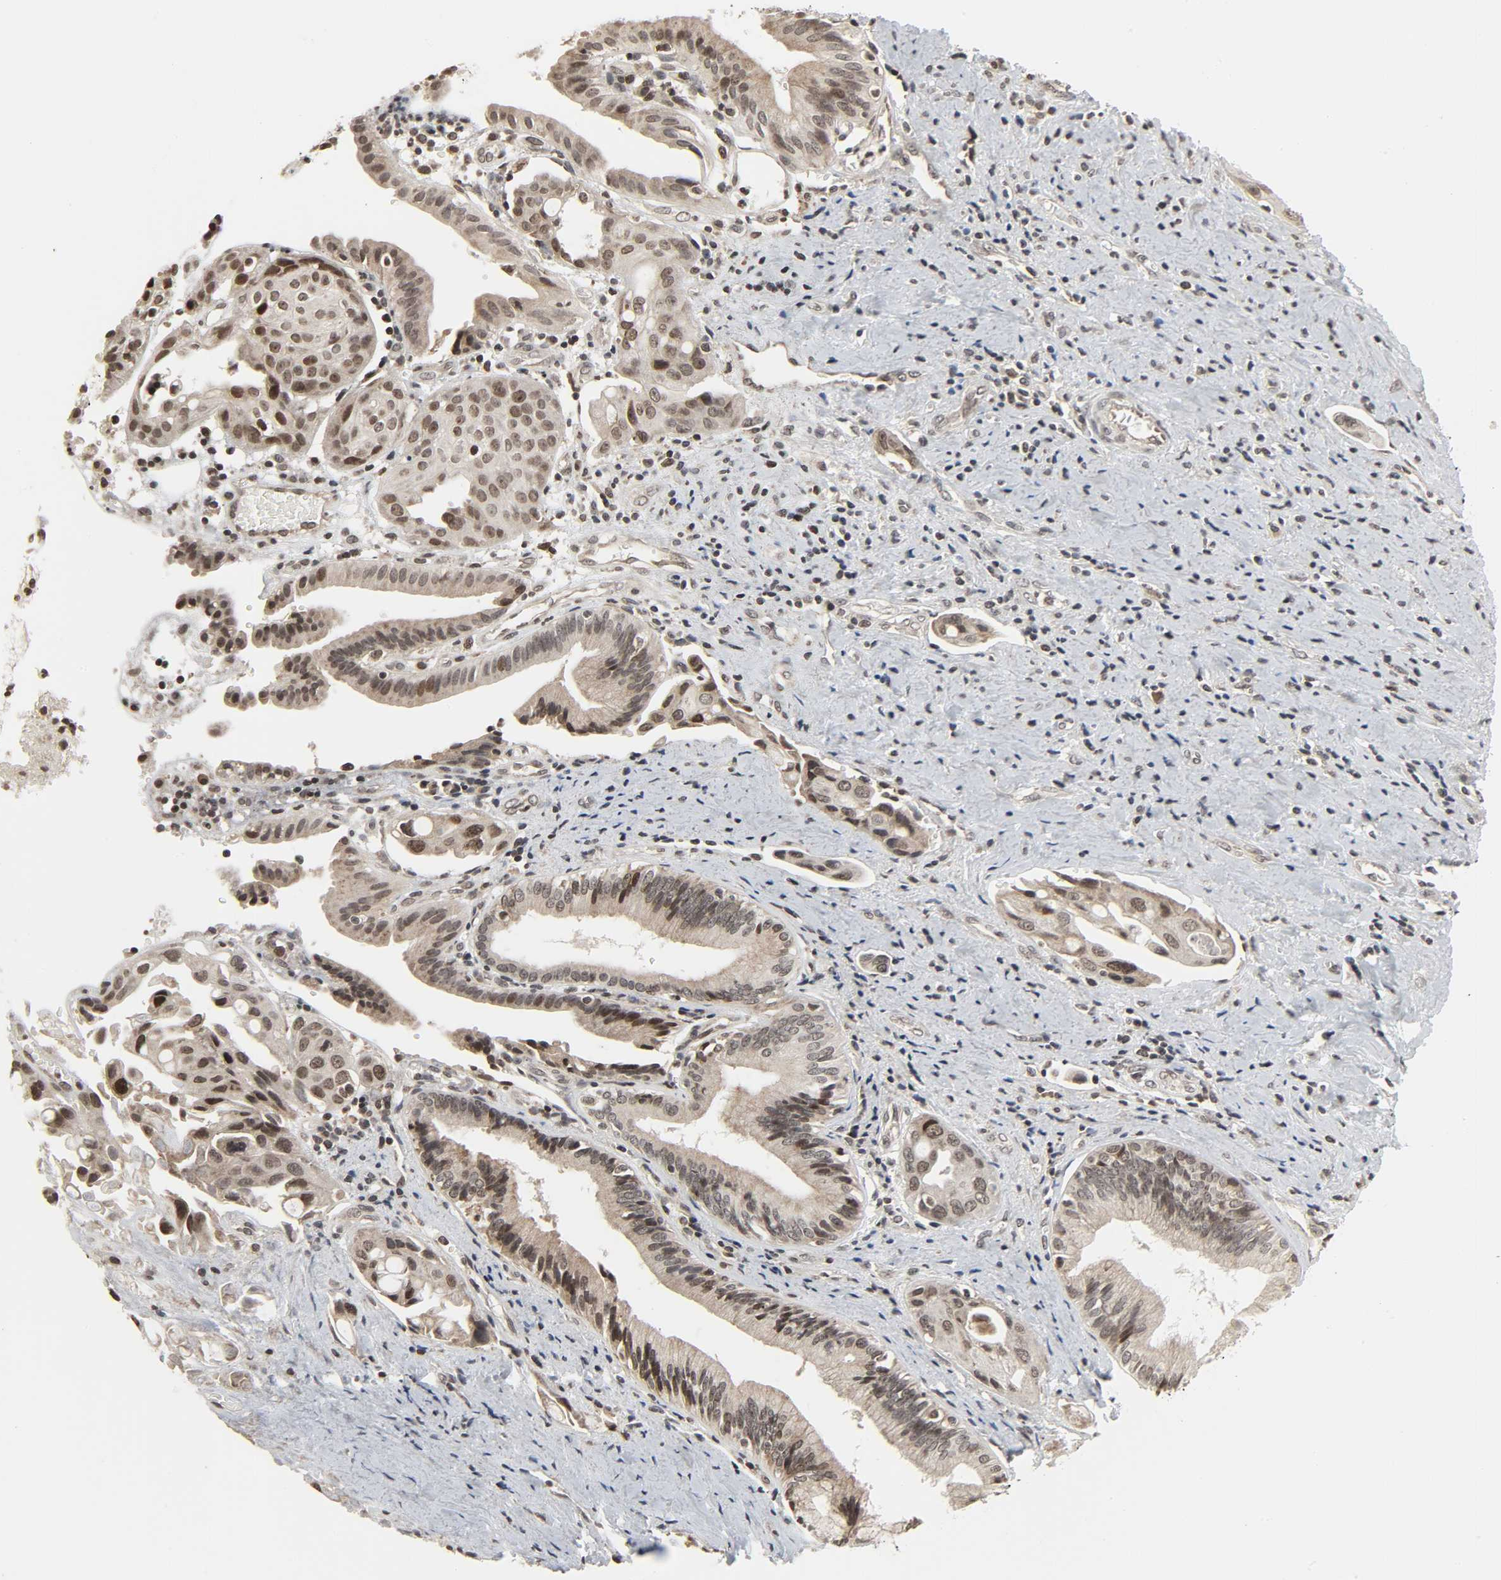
{"staining": {"intensity": "moderate", "quantity": ">75%", "location": "nuclear"}, "tissue": "pancreatic cancer", "cell_type": "Tumor cells", "image_type": "cancer", "snomed": [{"axis": "morphology", "description": "Adenocarcinoma, NOS"}, {"axis": "topography", "description": "Pancreas"}], "caption": "This photomicrograph reveals pancreatic adenocarcinoma stained with IHC to label a protein in brown. The nuclear of tumor cells show moderate positivity for the protein. Nuclei are counter-stained blue.", "gene": "XRCC1", "patient": {"sex": "female", "age": 60}}